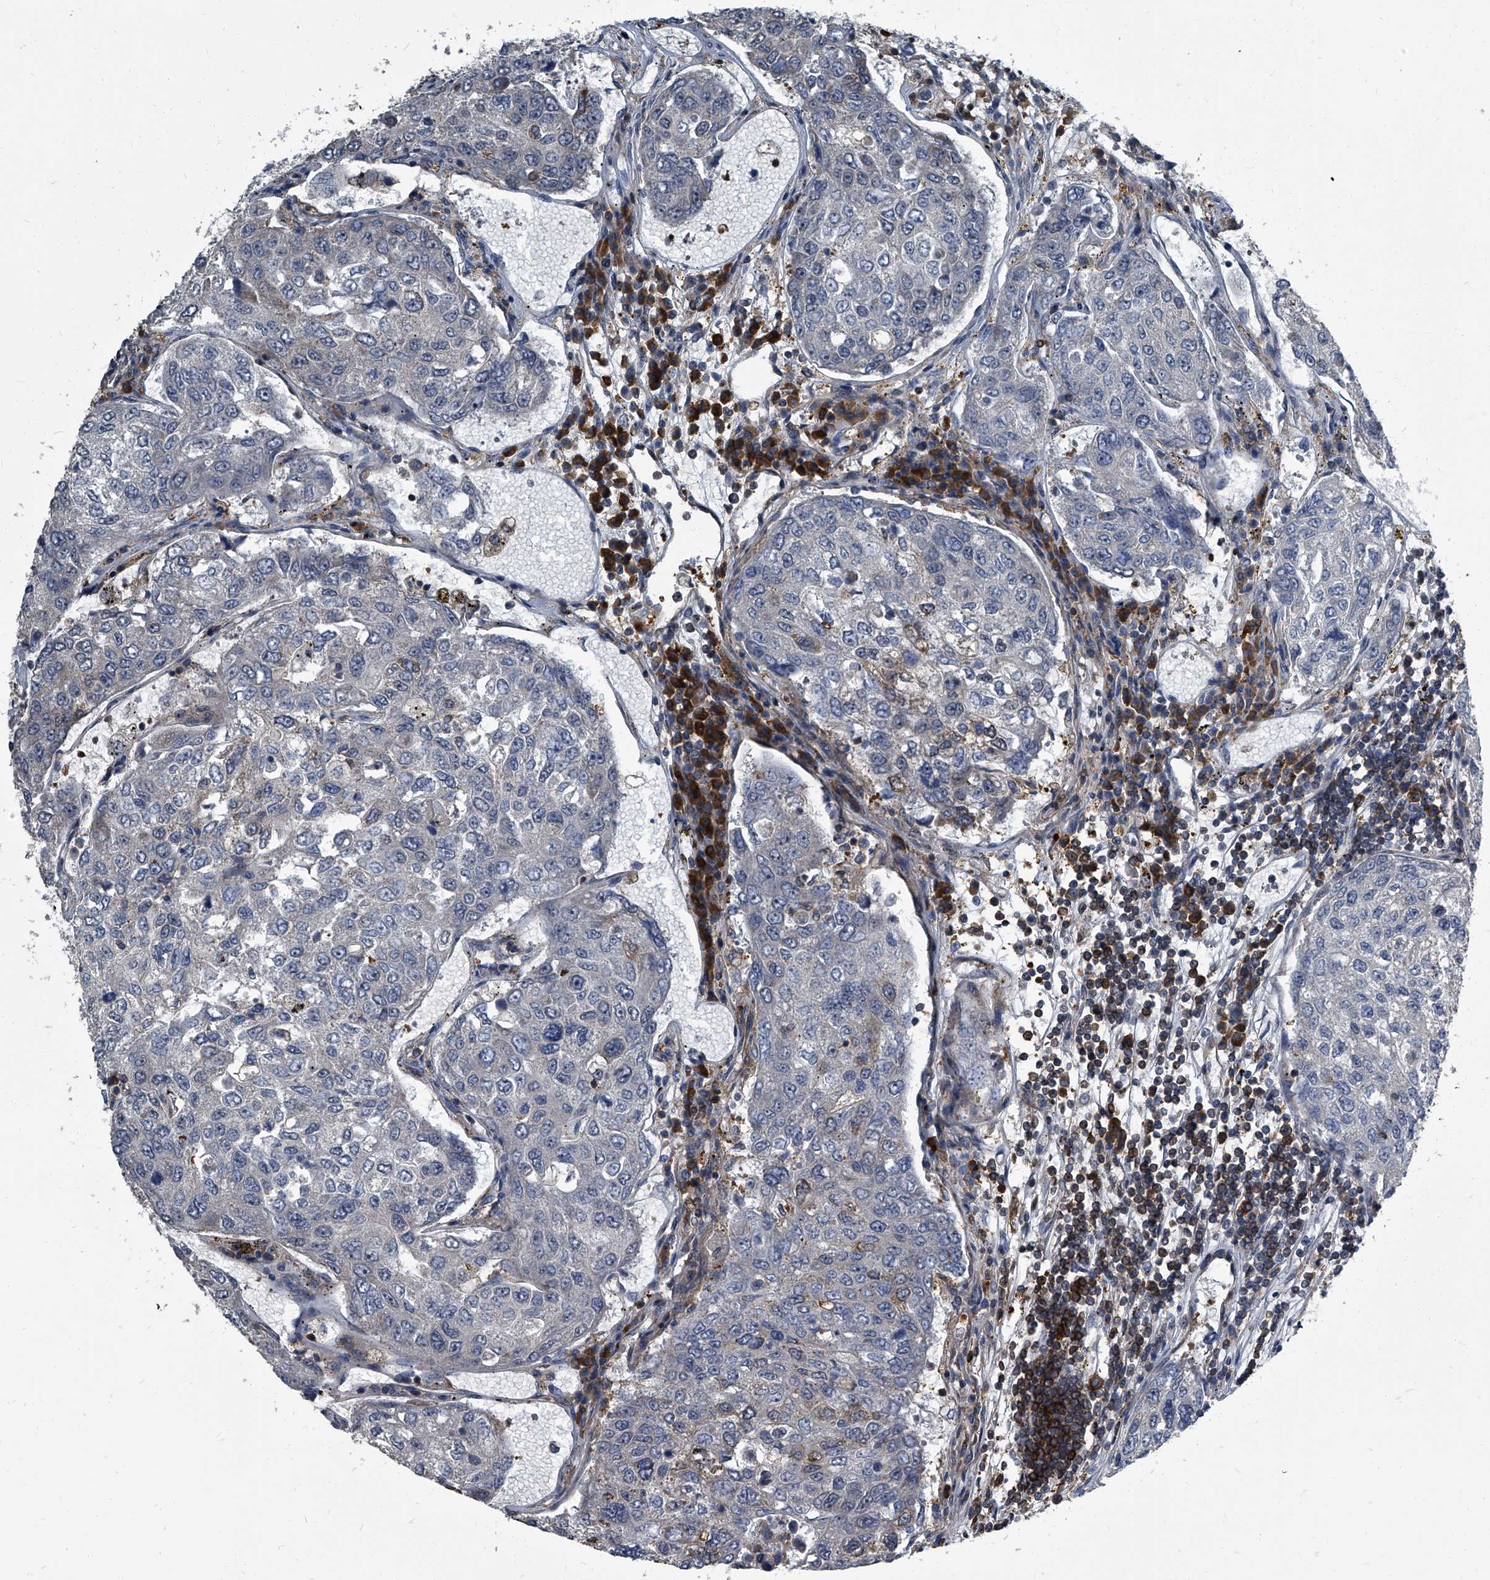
{"staining": {"intensity": "negative", "quantity": "none", "location": "none"}, "tissue": "urothelial cancer", "cell_type": "Tumor cells", "image_type": "cancer", "snomed": [{"axis": "morphology", "description": "Urothelial carcinoma, High grade"}, {"axis": "topography", "description": "Lymph node"}, {"axis": "topography", "description": "Urinary bladder"}], "caption": "Immunohistochemistry (IHC) of human urothelial cancer displays no staining in tumor cells.", "gene": "CDV3", "patient": {"sex": "male", "age": 51}}